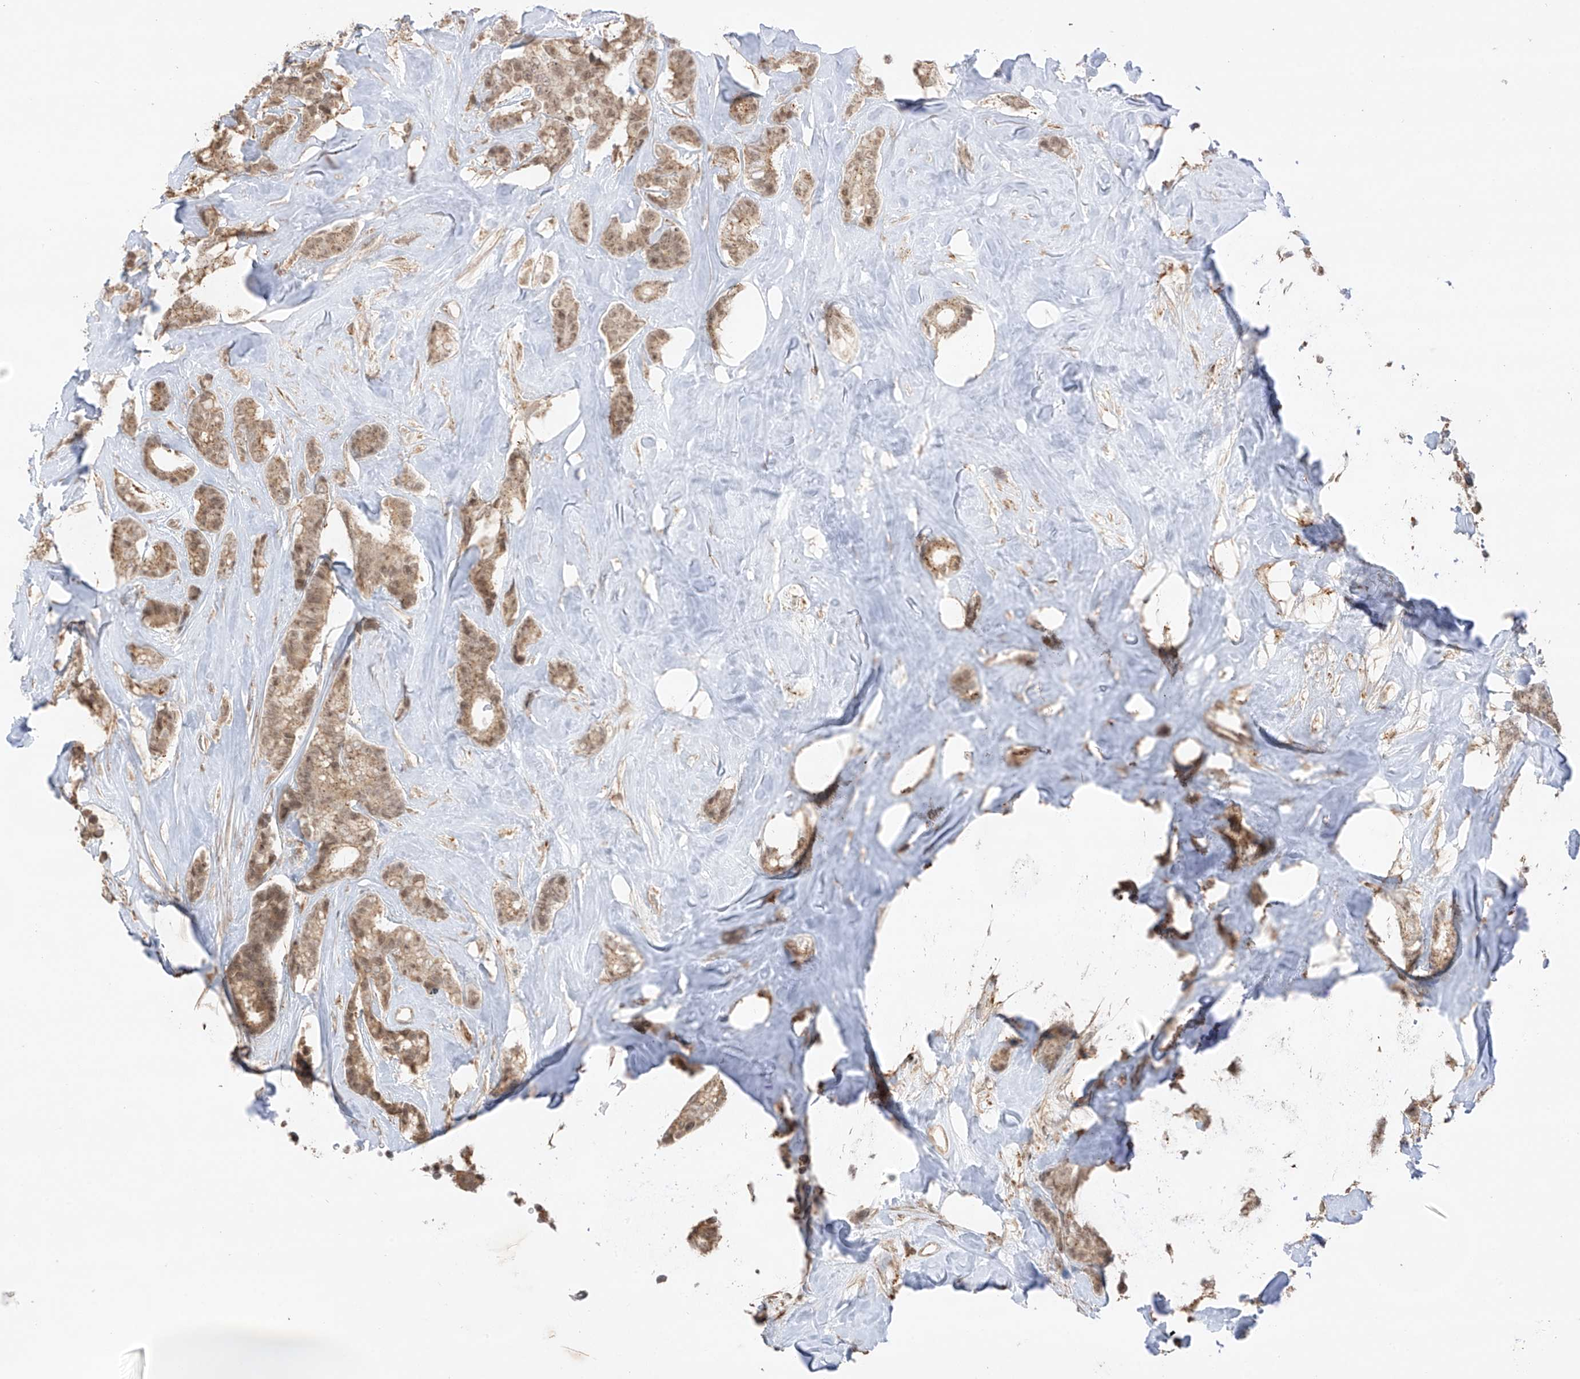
{"staining": {"intensity": "moderate", "quantity": "25%-75%", "location": "cytoplasmic/membranous"}, "tissue": "breast cancer", "cell_type": "Tumor cells", "image_type": "cancer", "snomed": [{"axis": "morphology", "description": "Duct carcinoma"}, {"axis": "topography", "description": "Breast"}], "caption": "Human breast invasive ductal carcinoma stained for a protein (brown) reveals moderate cytoplasmic/membranous positive positivity in about 25%-75% of tumor cells.", "gene": "N4BP3", "patient": {"sex": "female", "age": 40}}